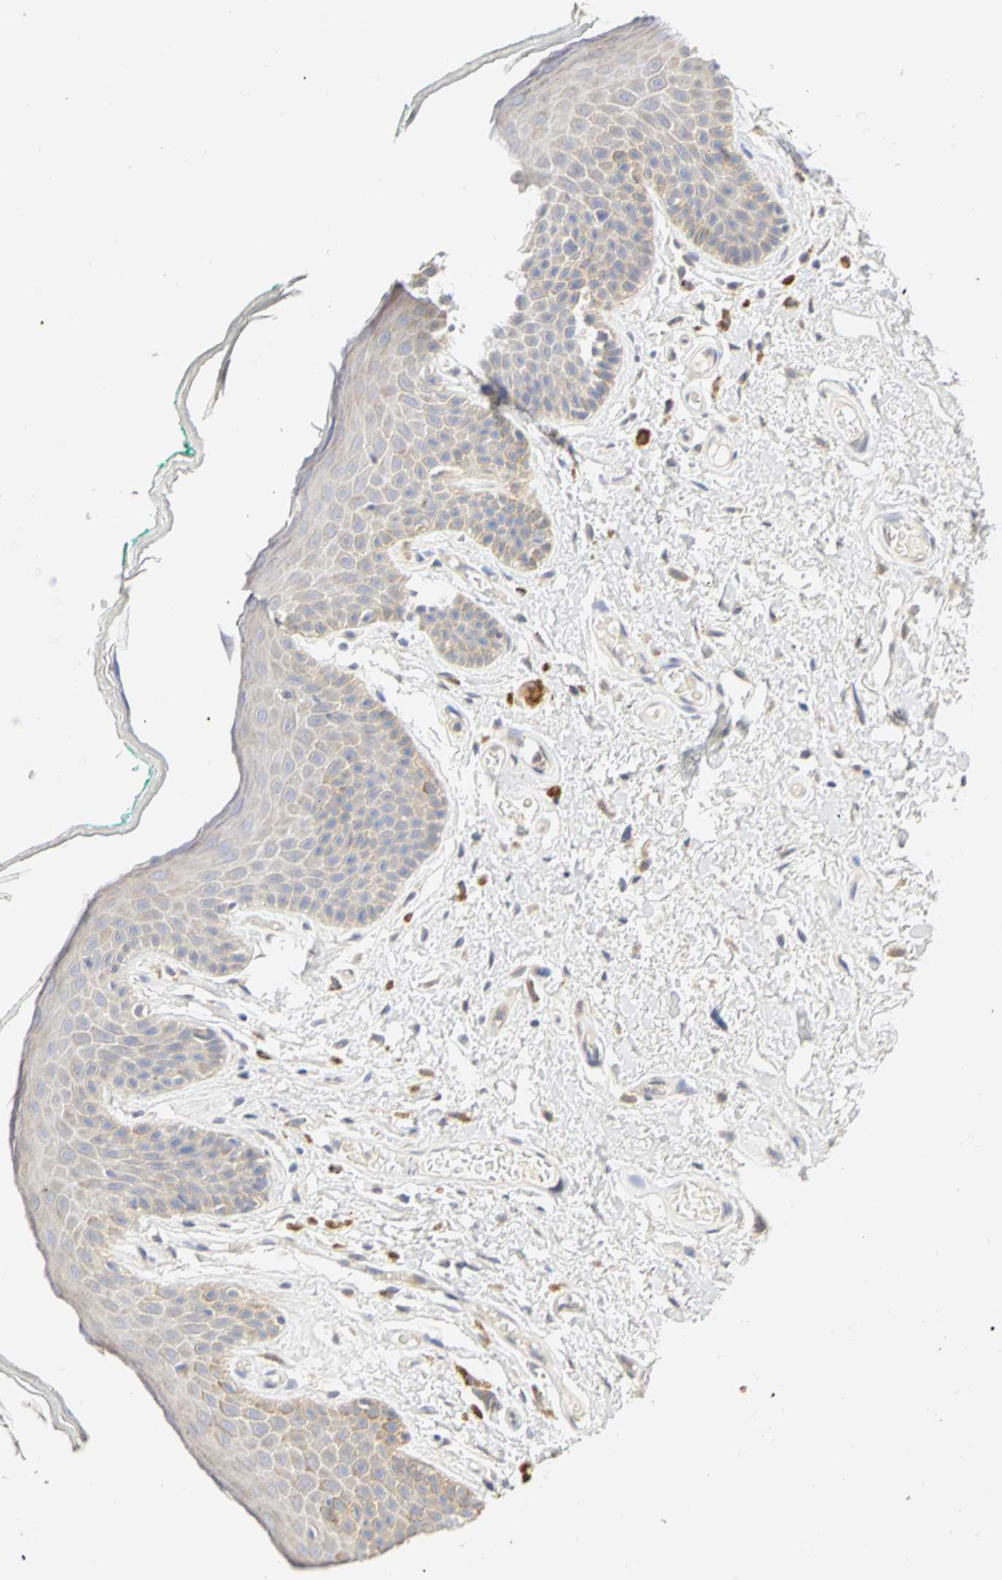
{"staining": {"intensity": "weak", "quantity": "25%-75%", "location": "cytoplasmic/membranous"}, "tissue": "skin", "cell_type": "Epidermal cells", "image_type": "normal", "snomed": [{"axis": "morphology", "description": "Normal tissue, NOS"}, {"axis": "topography", "description": "Anal"}], "caption": "Protein staining shows weak cytoplasmic/membranous positivity in about 25%-75% of epidermal cells in normal skin.", "gene": "GNRH2", "patient": {"sex": "male", "age": 74}}